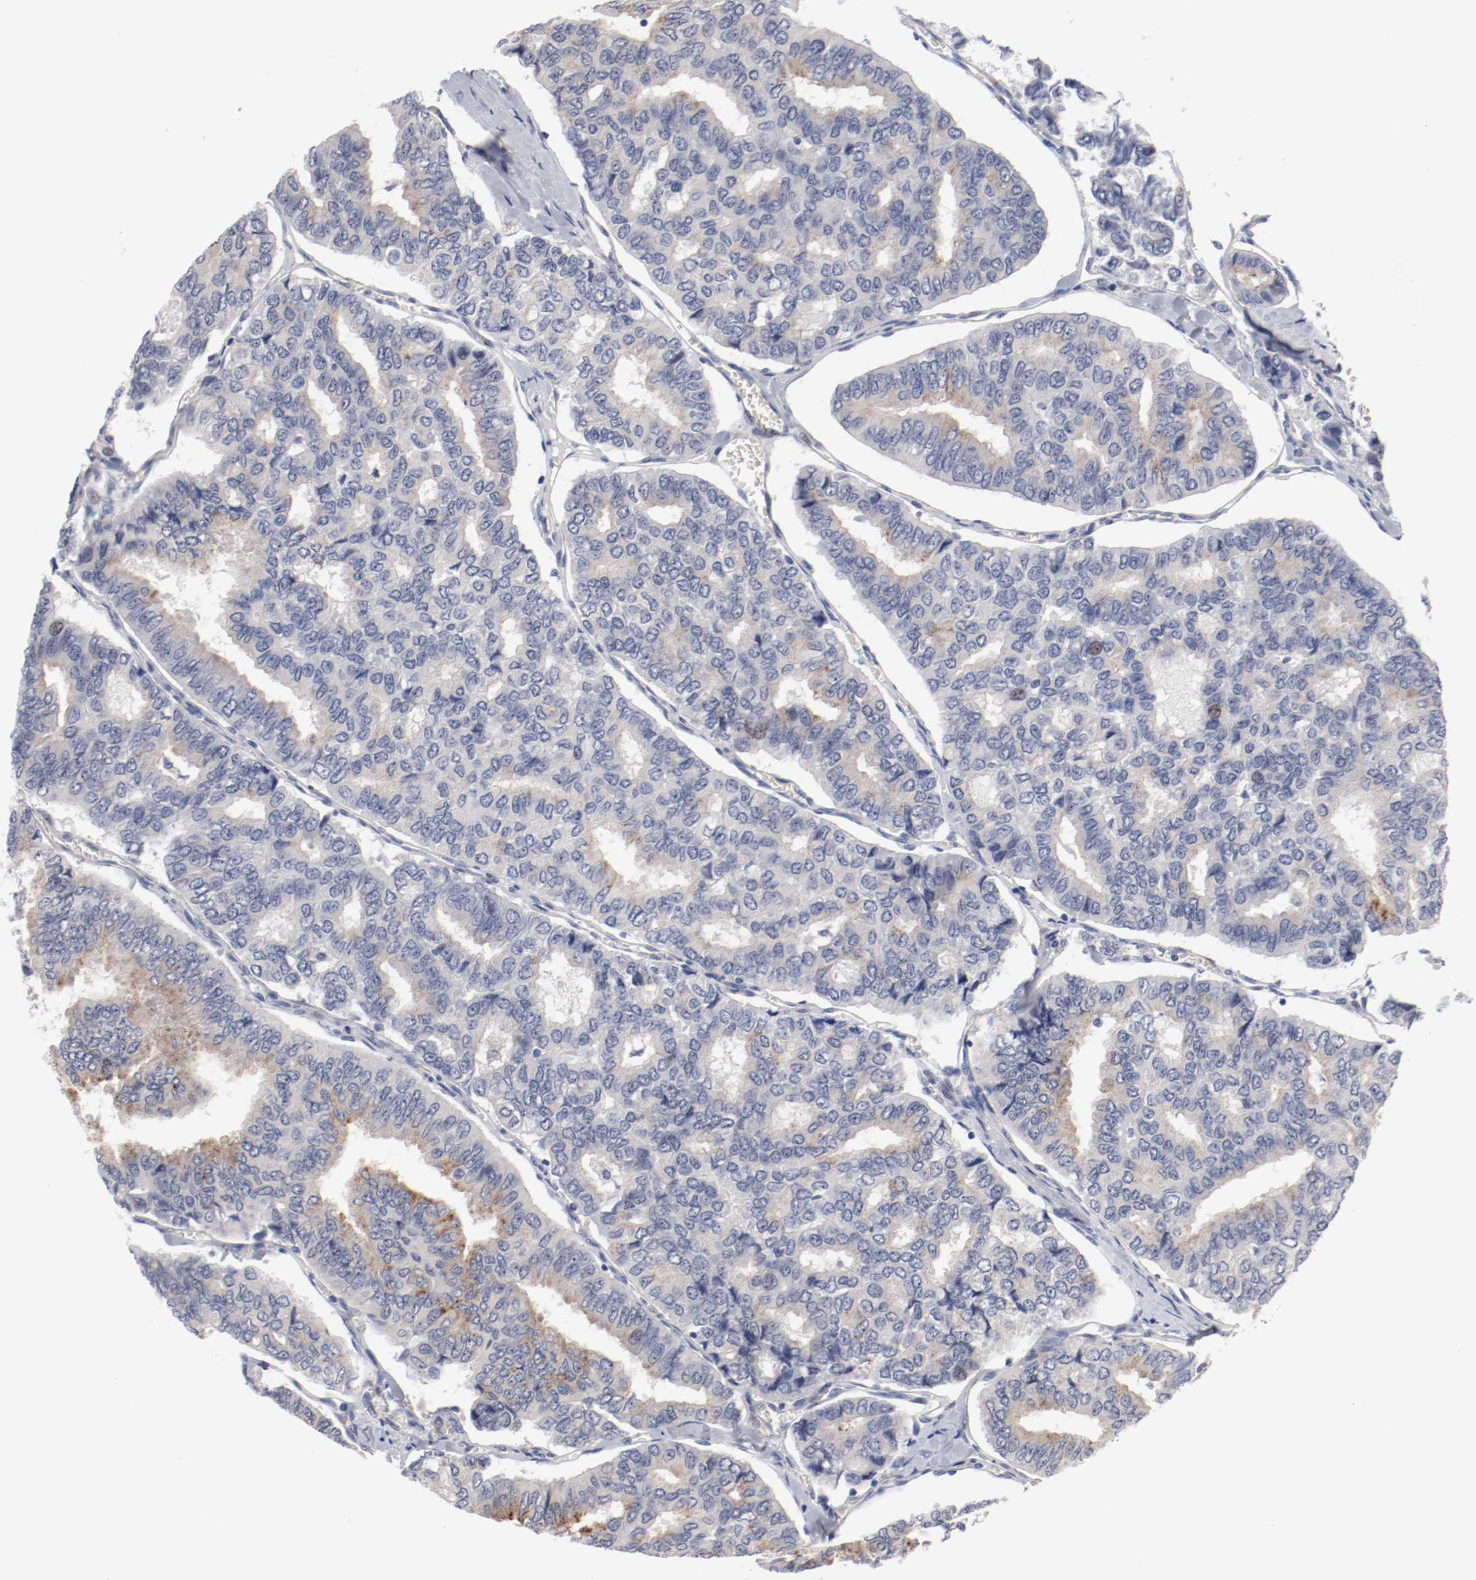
{"staining": {"intensity": "weak", "quantity": "25%-75%", "location": "cytoplasmic/membranous"}, "tissue": "thyroid cancer", "cell_type": "Tumor cells", "image_type": "cancer", "snomed": [{"axis": "morphology", "description": "Papillary adenocarcinoma, NOS"}, {"axis": "topography", "description": "Thyroid gland"}], "caption": "An immunohistochemistry (IHC) image of neoplastic tissue is shown. Protein staining in brown labels weak cytoplasmic/membranous positivity in thyroid cancer within tumor cells.", "gene": "GPR143", "patient": {"sex": "female", "age": 35}}